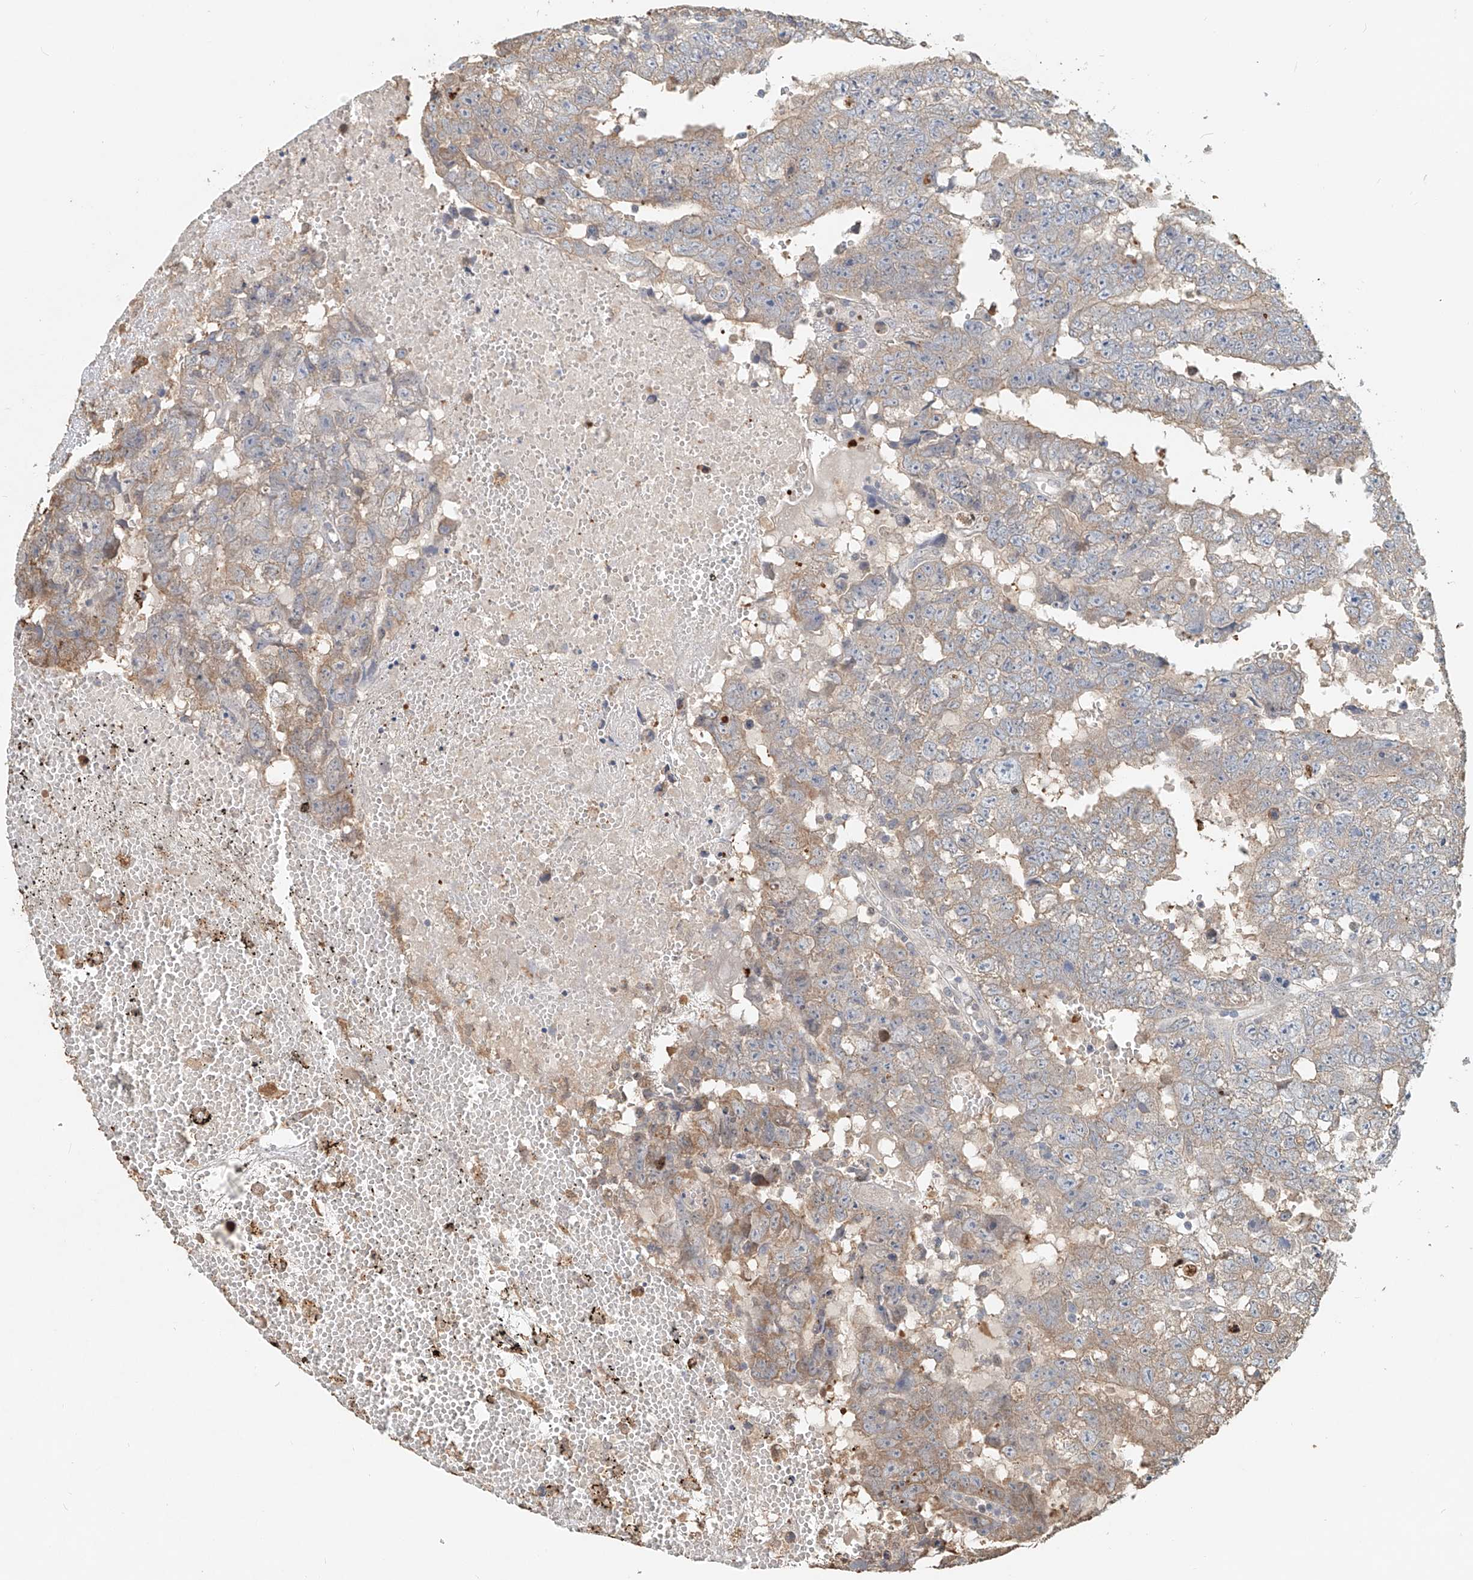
{"staining": {"intensity": "weak", "quantity": "25%-75%", "location": "cytoplasmic/membranous"}, "tissue": "testis cancer", "cell_type": "Tumor cells", "image_type": "cancer", "snomed": [{"axis": "morphology", "description": "Carcinoma, Embryonal, NOS"}, {"axis": "topography", "description": "Testis"}], "caption": "Protein expression analysis of human testis cancer (embryonal carcinoma) reveals weak cytoplasmic/membranous staining in approximately 25%-75% of tumor cells.", "gene": "RMND1", "patient": {"sex": "male", "age": 25}}